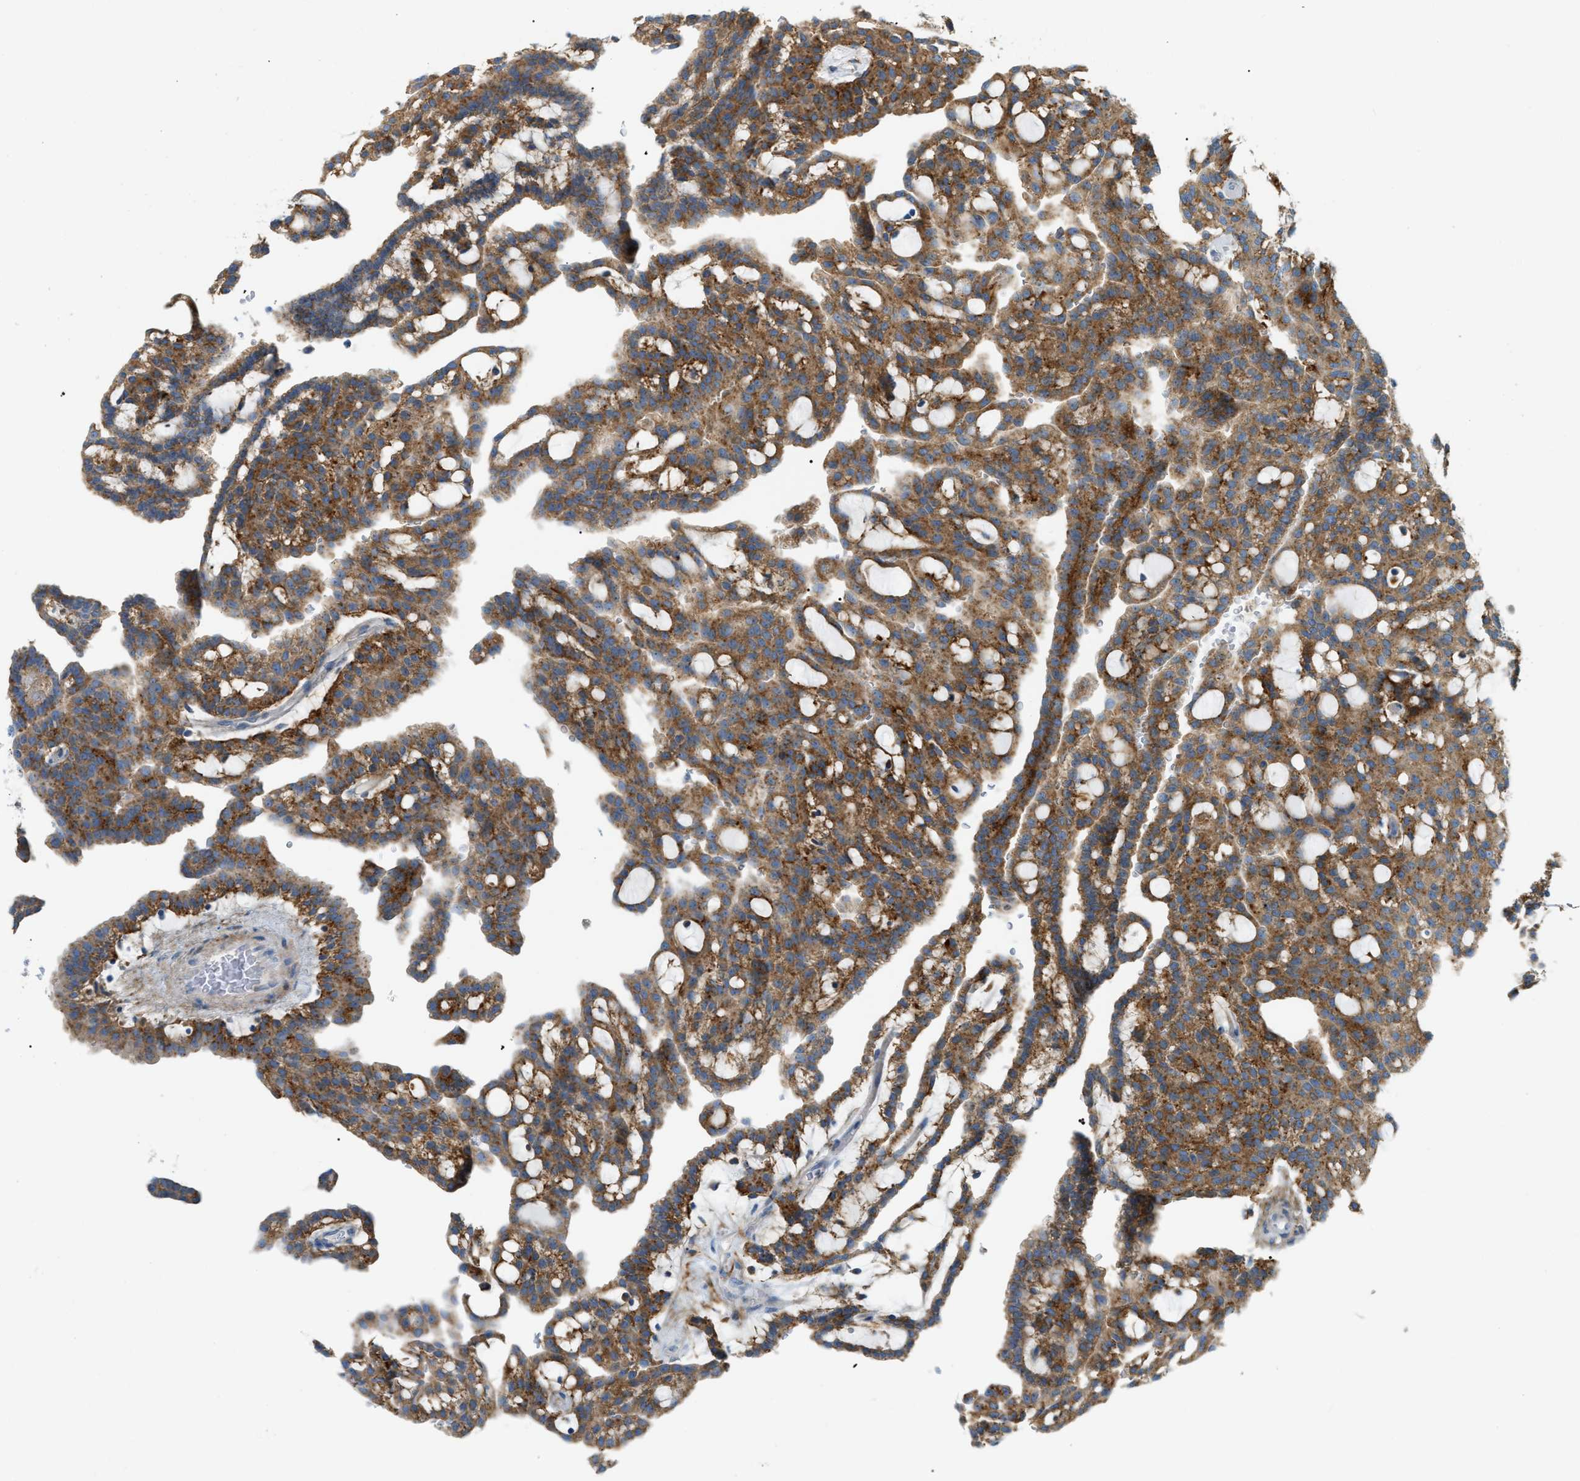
{"staining": {"intensity": "moderate", "quantity": ">75%", "location": "cytoplasmic/membranous"}, "tissue": "renal cancer", "cell_type": "Tumor cells", "image_type": "cancer", "snomed": [{"axis": "morphology", "description": "Adenocarcinoma, NOS"}, {"axis": "topography", "description": "Kidney"}], "caption": "The image shows immunohistochemical staining of renal cancer (adenocarcinoma). There is moderate cytoplasmic/membranous positivity is identified in about >75% of tumor cells.", "gene": "LMBRD1", "patient": {"sex": "male", "age": 63}}